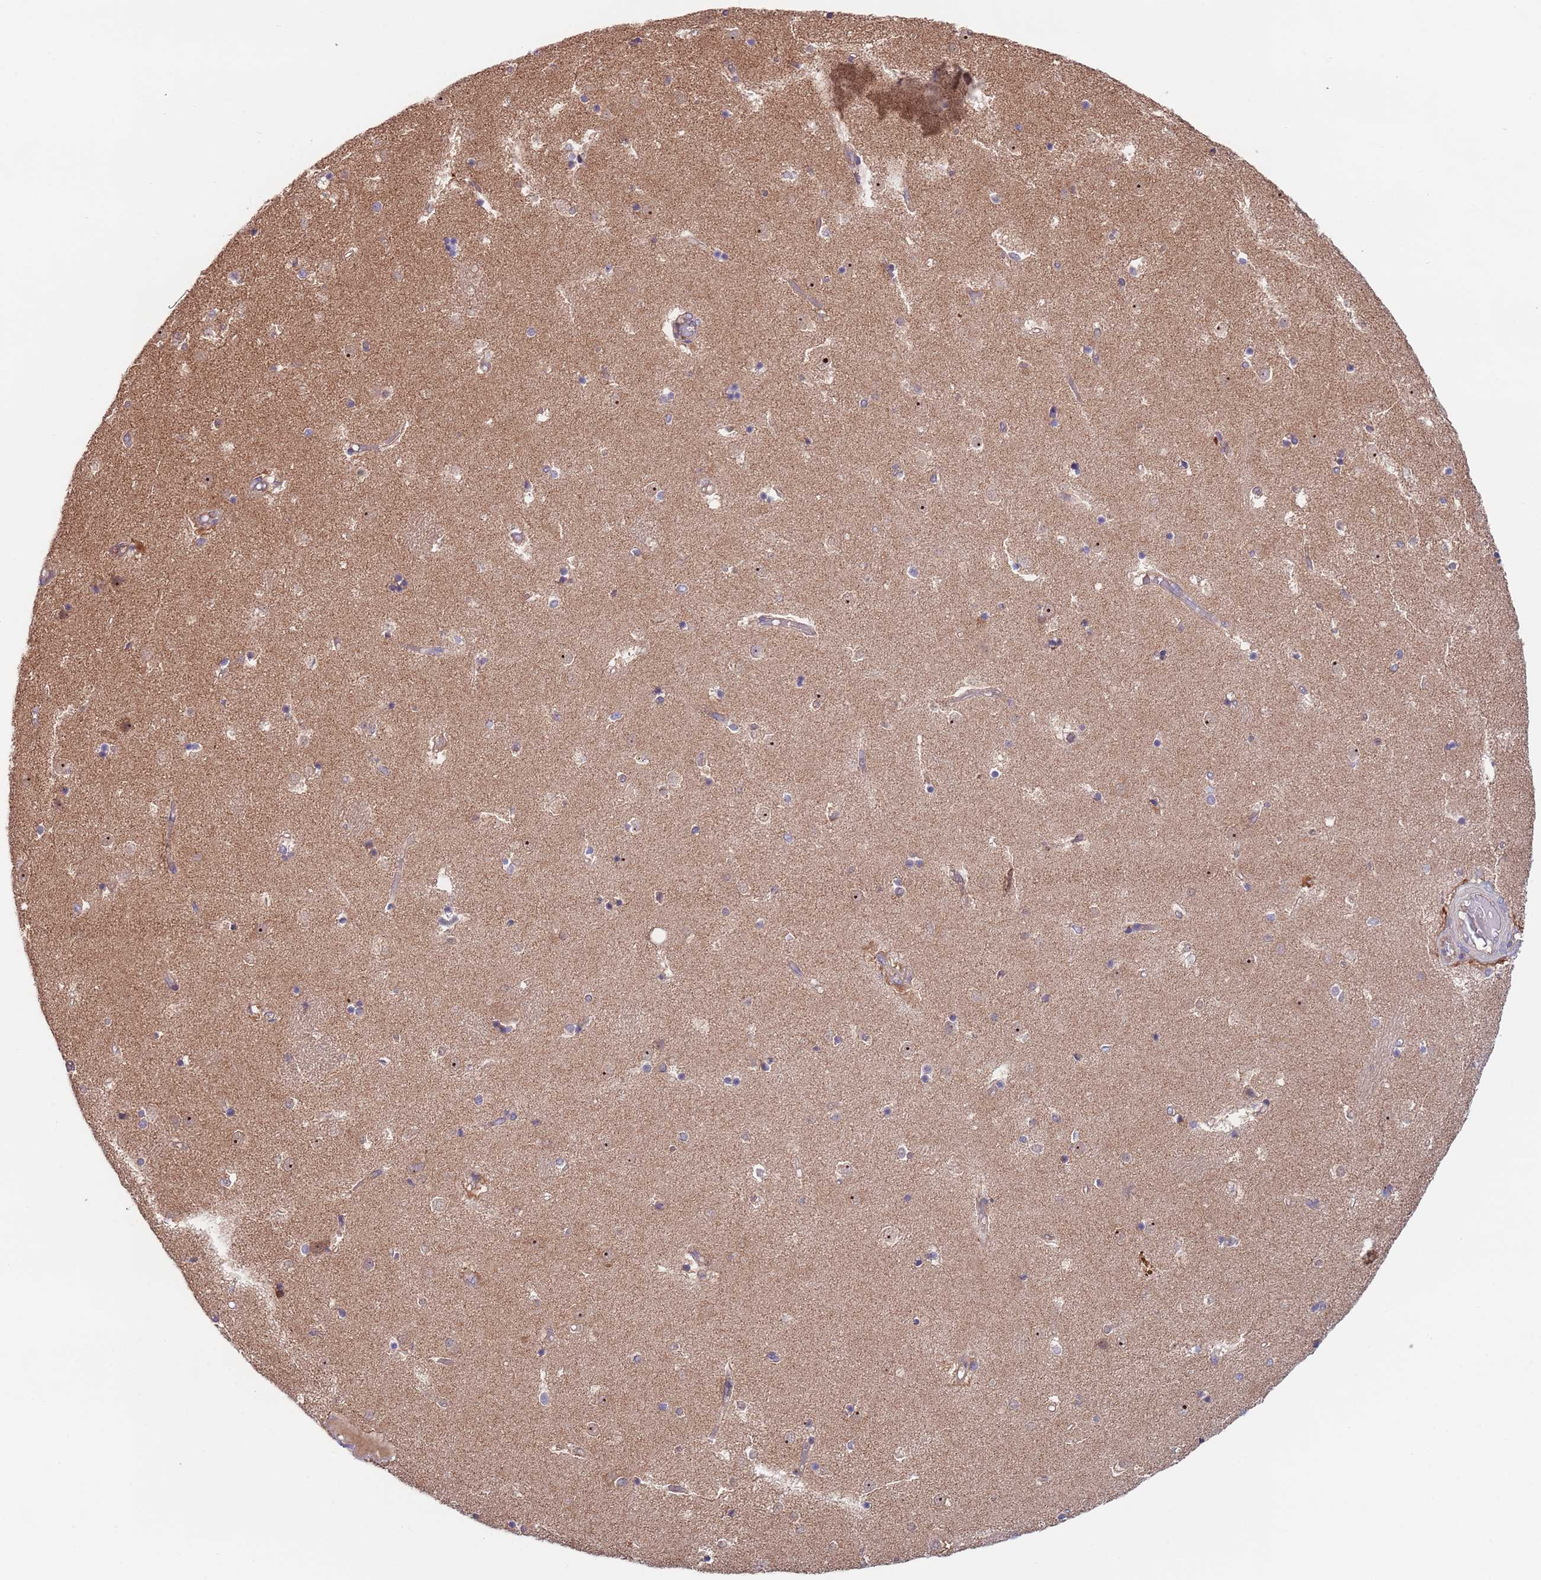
{"staining": {"intensity": "negative", "quantity": "none", "location": "none"}, "tissue": "caudate", "cell_type": "Glial cells", "image_type": "normal", "snomed": [{"axis": "morphology", "description": "Normal tissue, NOS"}, {"axis": "topography", "description": "Lateral ventricle wall"}], "caption": "This is an immunohistochemistry (IHC) histopathology image of normal human caudate. There is no staining in glial cells.", "gene": "EIF3F", "patient": {"sex": "female", "age": 52}}